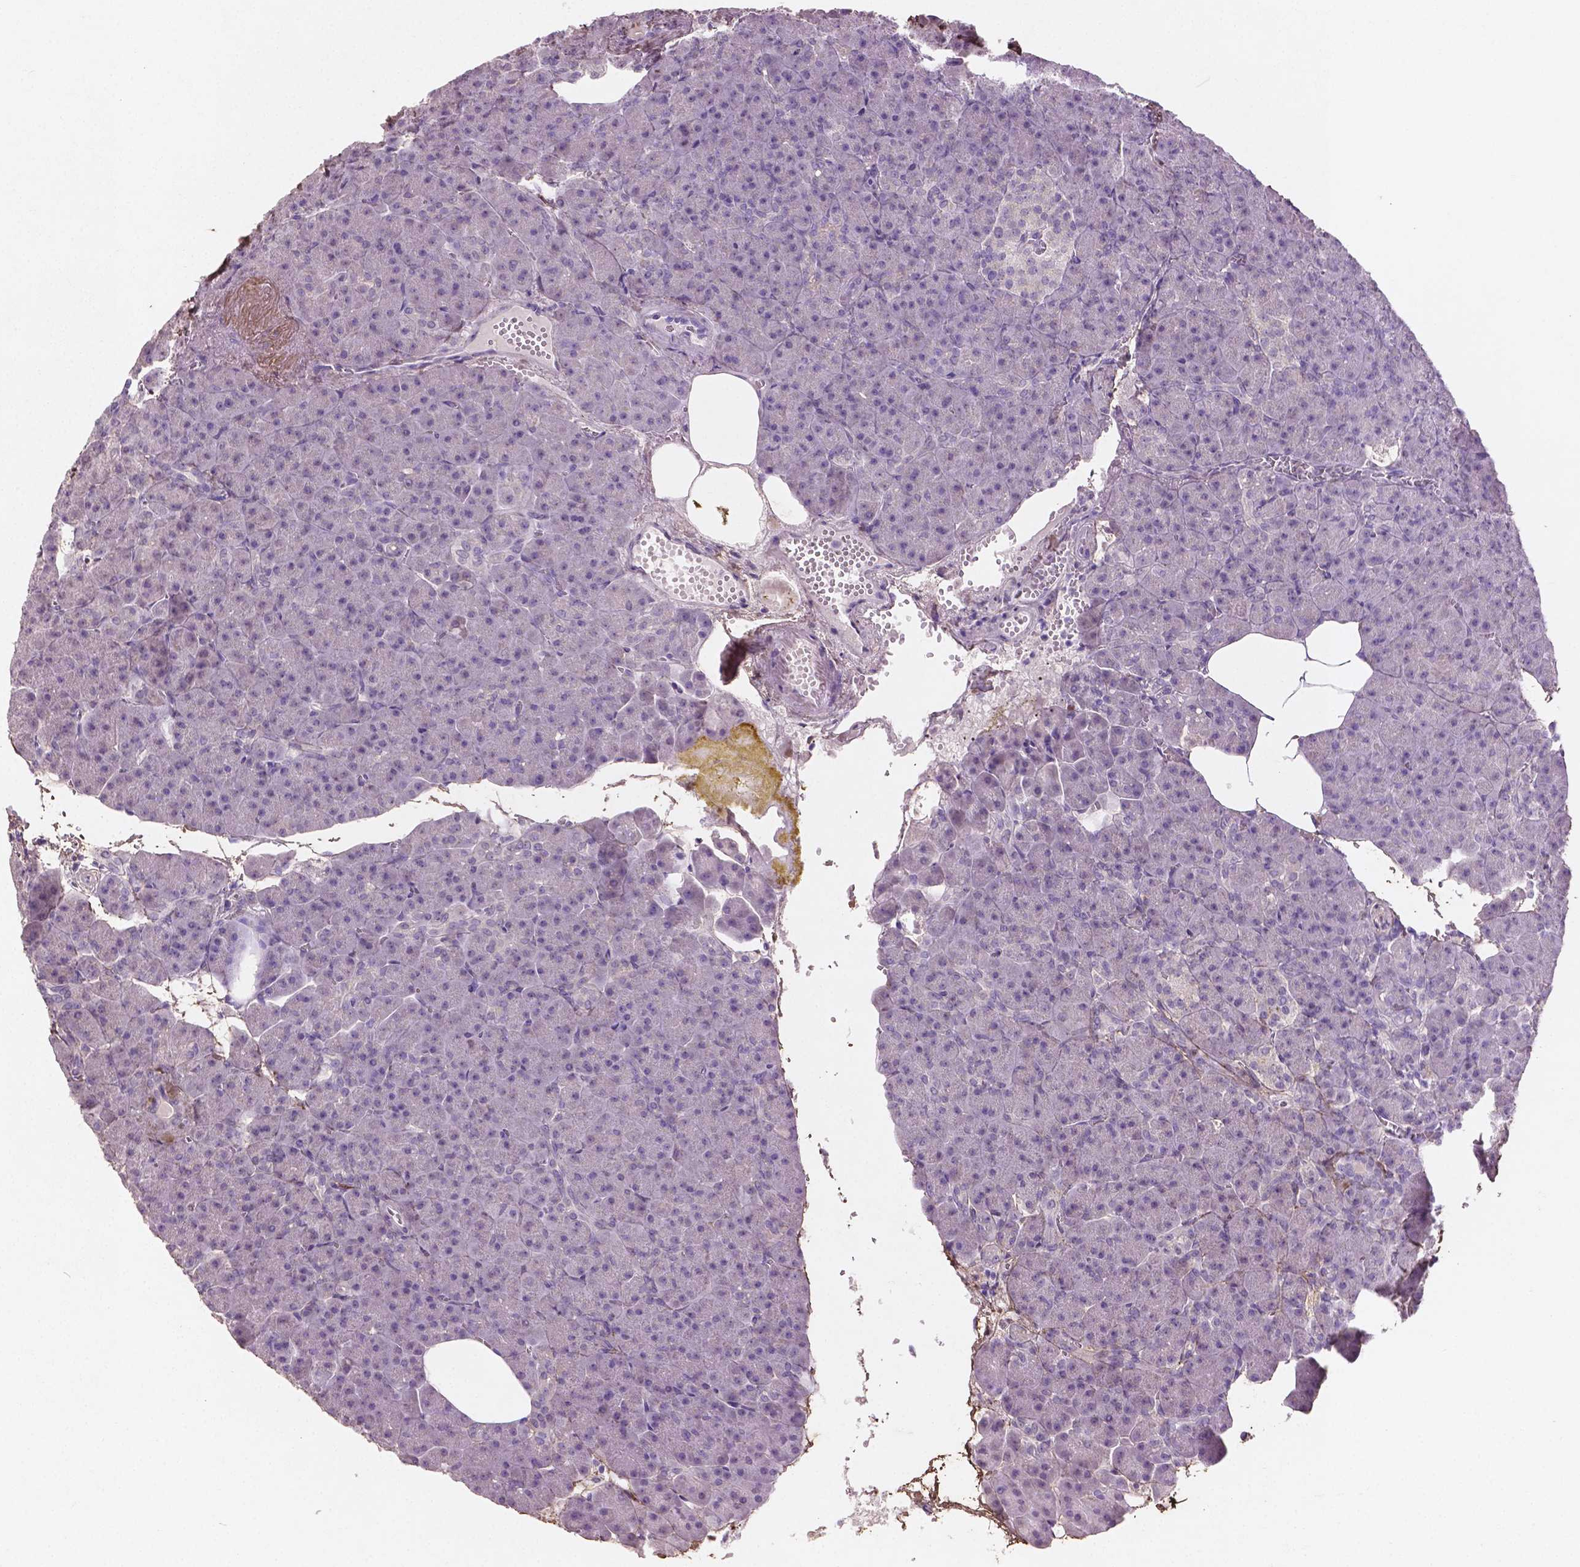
{"staining": {"intensity": "negative", "quantity": "none", "location": "none"}, "tissue": "pancreas", "cell_type": "Exocrine glandular cells", "image_type": "normal", "snomed": [{"axis": "morphology", "description": "Normal tissue, NOS"}, {"axis": "topography", "description": "Pancreas"}], "caption": "DAB immunohistochemical staining of normal pancreas exhibits no significant positivity in exocrine glandular cells.", "gene": "DLG2", "patient": {"sex": "female", "age": 74}}